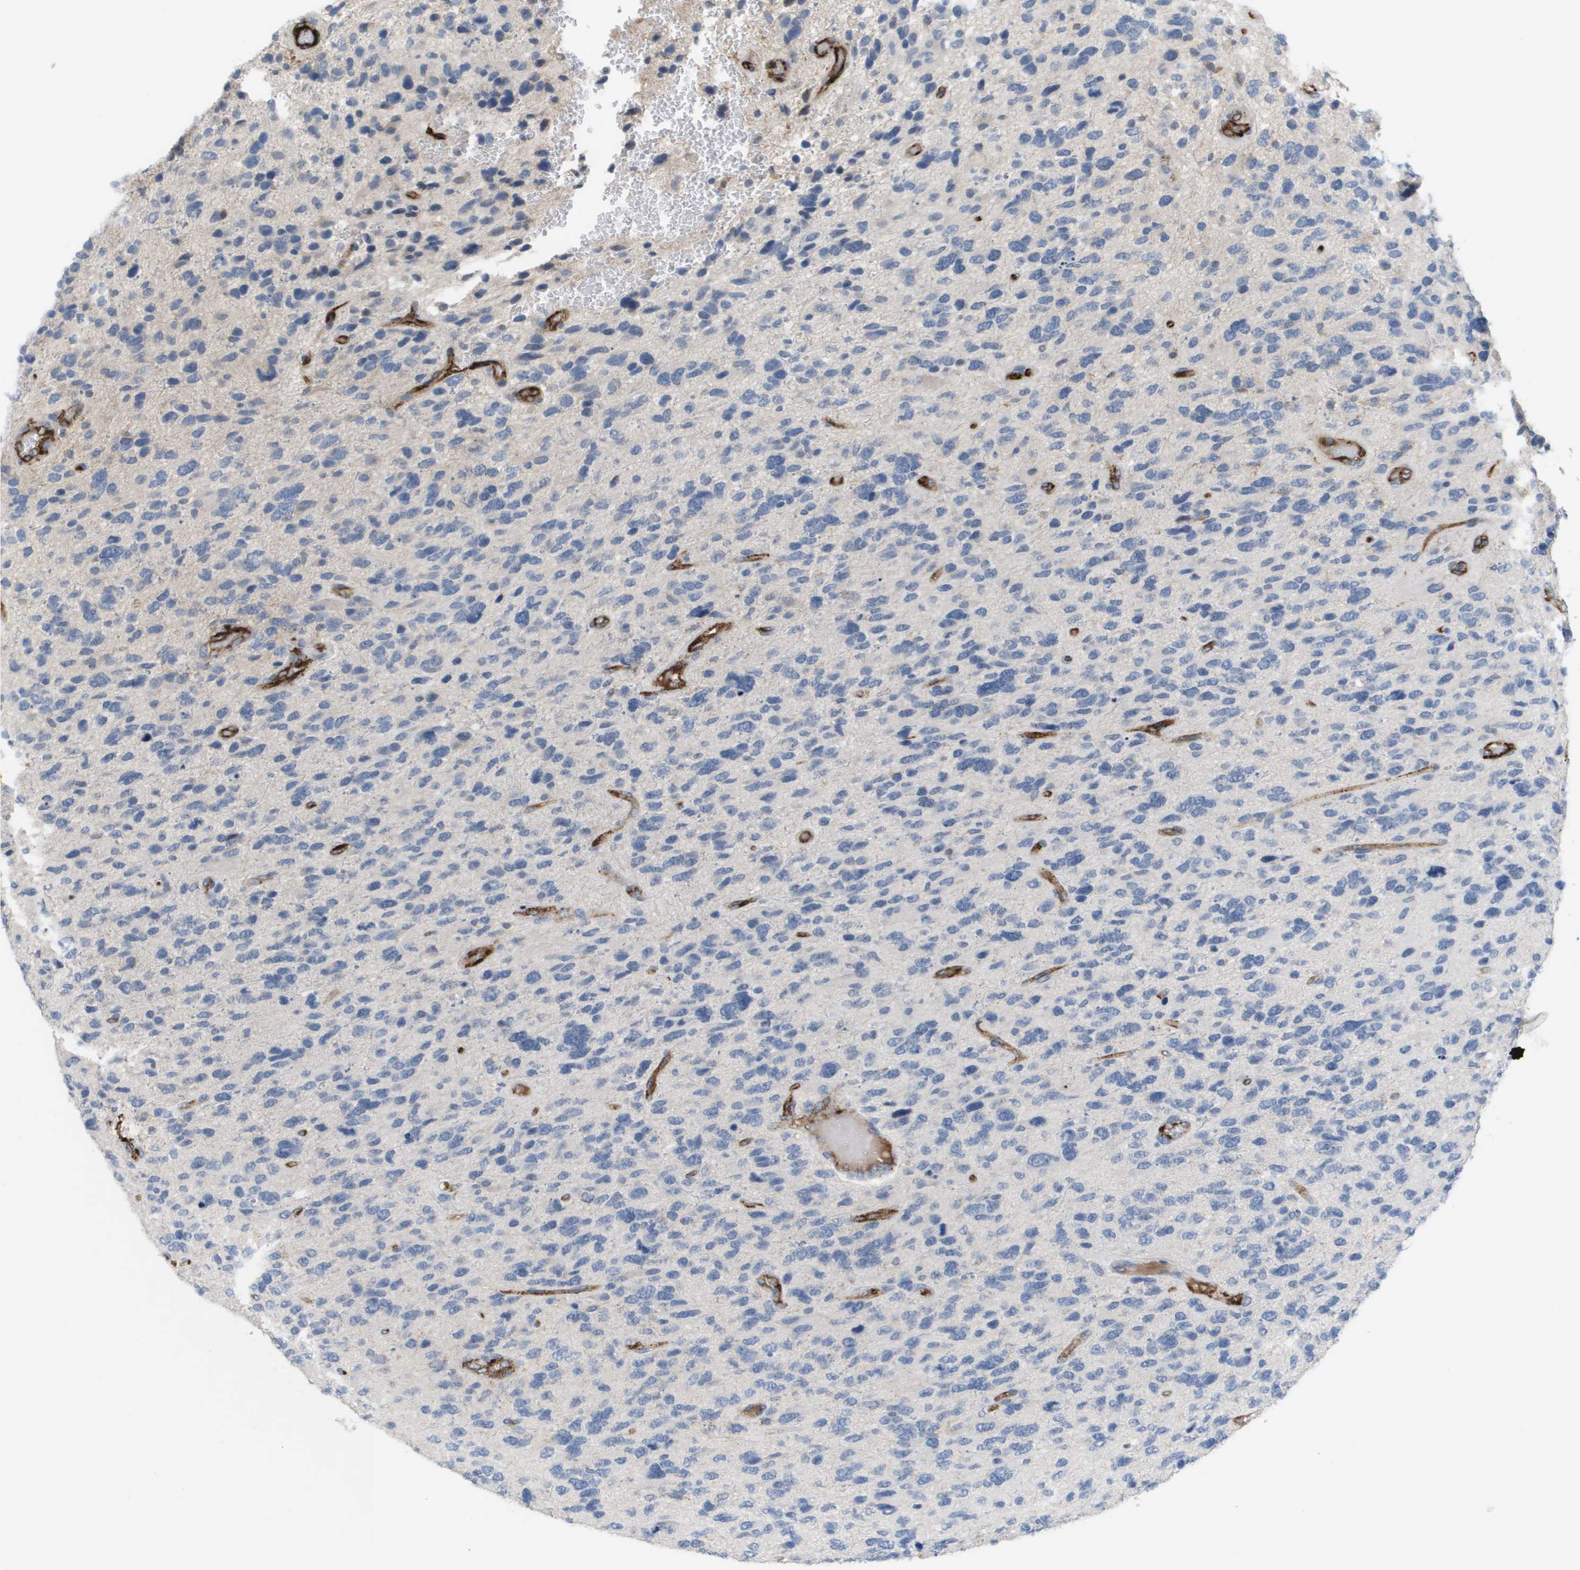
{"staining": {"intensity": "negative", "quantity": "none", "location": "none"}, "tissue": "glioma", "cell_type": "Tumor cells", "image_type": "cancer", "snomed": [{"axis": "morphology", "description": "Glioma, malignant, High grade"}, {"axis": "topography", "description": "Brain"}], "caption": "This is an immunohistochemistry (IHC) micrograph of malignant high-grade glioma. There is no staining in tumor cells.", "gene": "ANGPT2", "patient": {"sex": "female", "age": 58}}